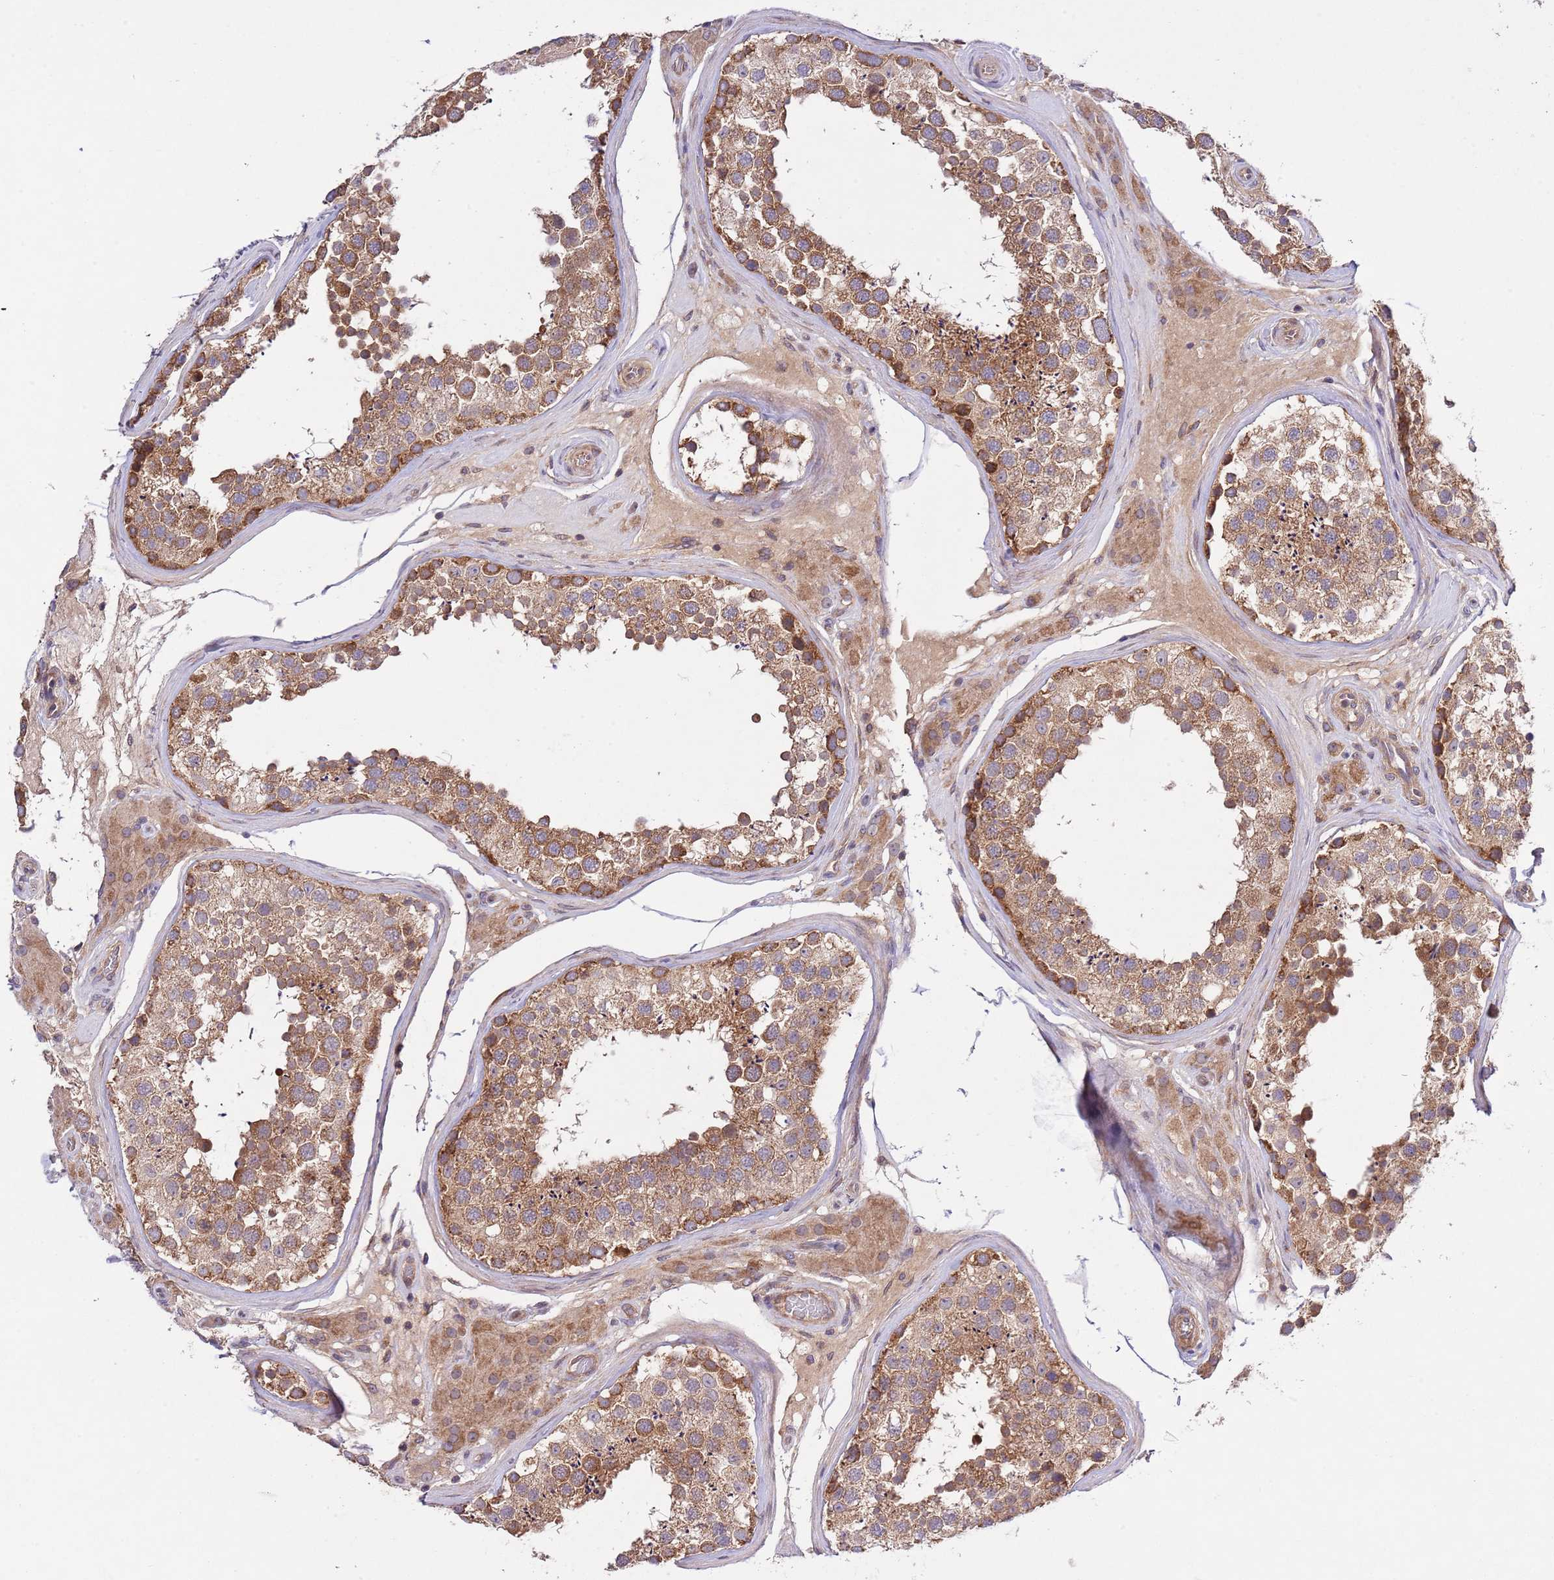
{"staining": {"intensity": "moderate", "quantity": ">75%", "location": "cytoplasmic/membranous"}, "tissue": "testis", "cell_type": "Cells in seminiferous ducts", "image_type": "normal", "snomed": [{"axis": "morphology", "description": "Normal tissue, NOS"}, {"axis": "topography", "description": "Testis"}], "caption": "Immunohistochemical staining of unremarkable testis reveals medium levels of moderate cytoplasmic/membranous staining in about >75% of cells in seminiferous ducts. The staining was performed using DAB to visualize the protein expression in brown, while the nuclei were stained in blue with hematoxylin (Magnification: 20x).", "gene": "MFNG", "patient": {"sex": "male", "age": 46}}